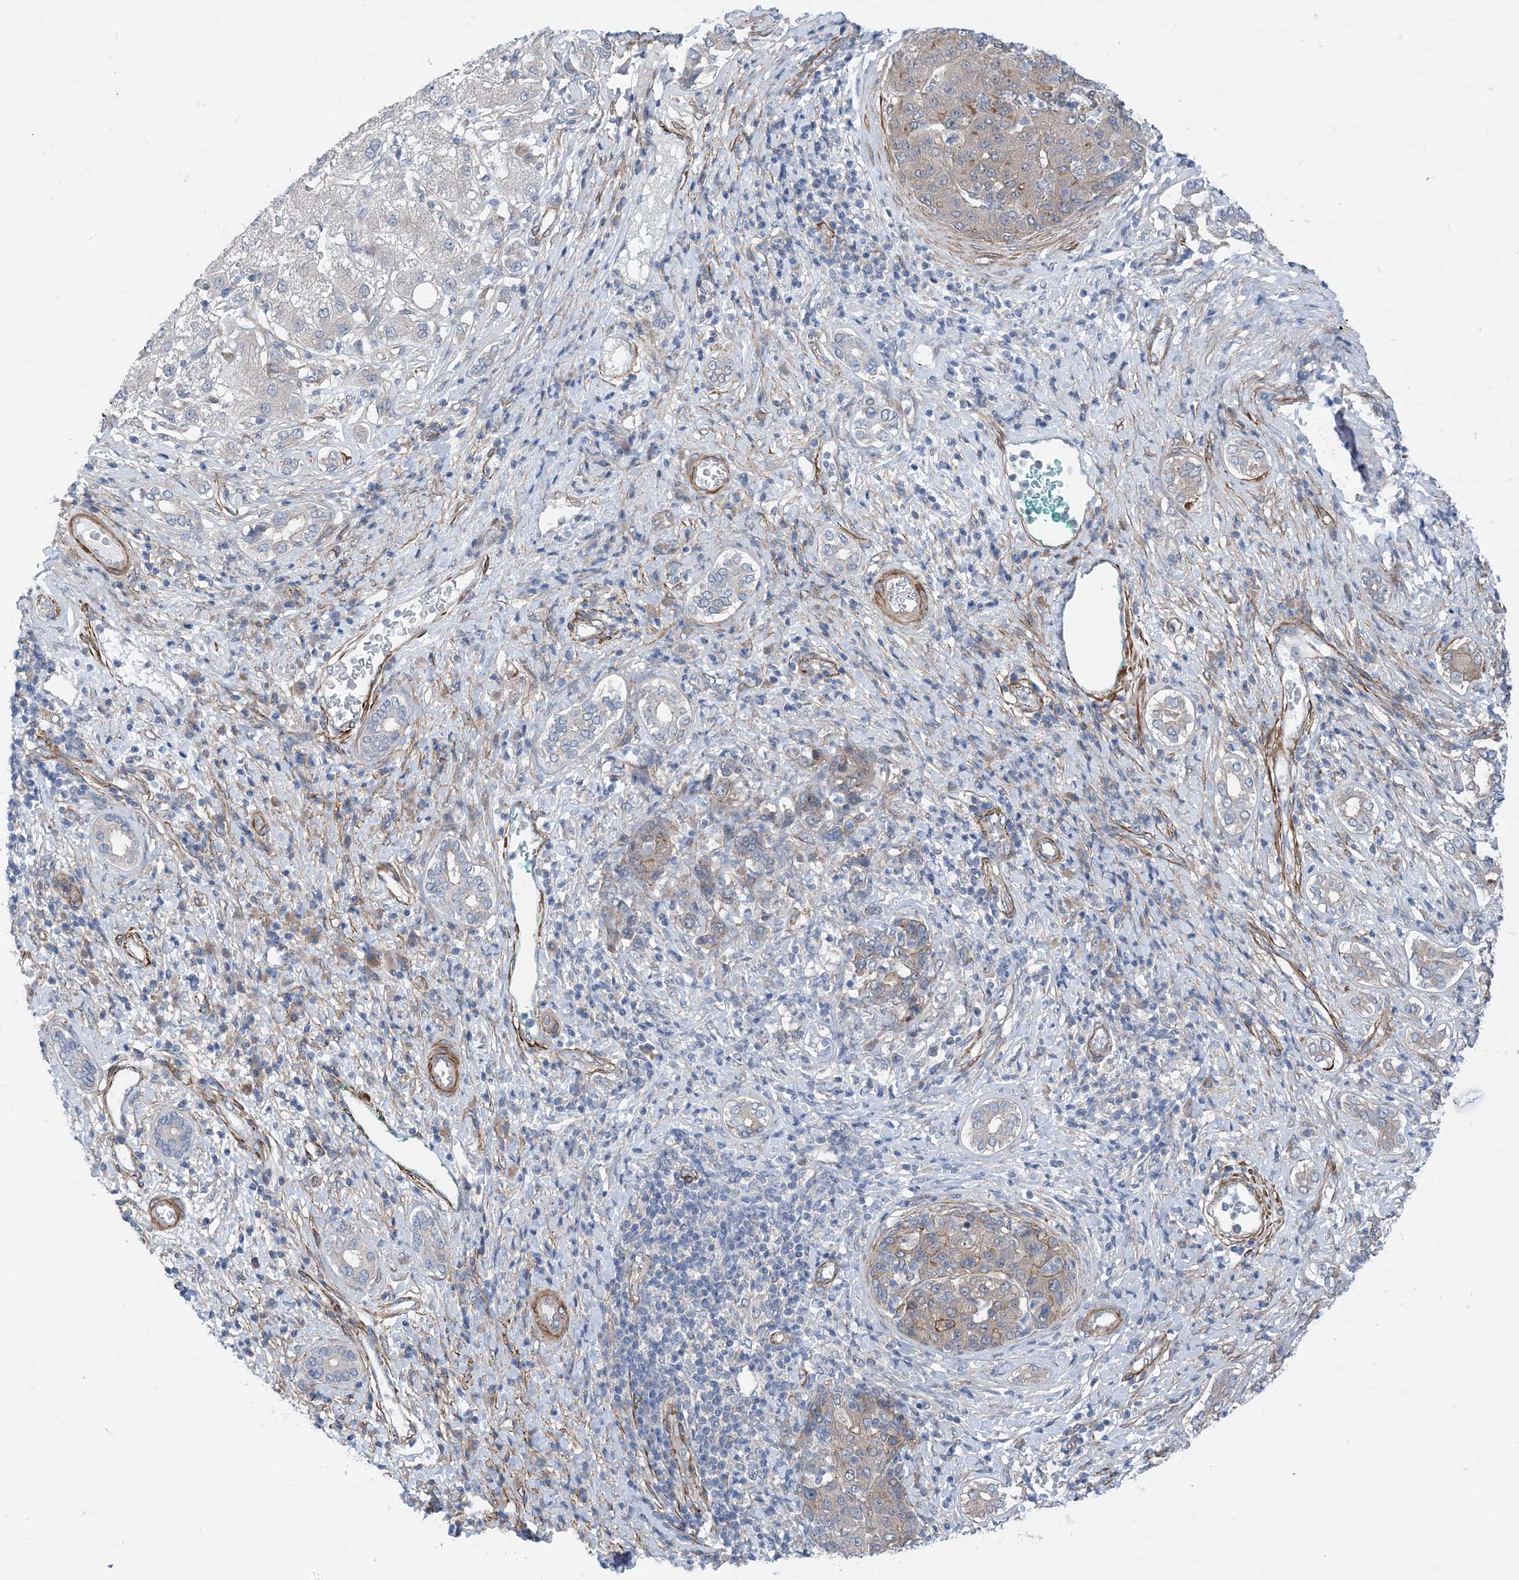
{"staining": {"intensity": "moderate", "quantity": "<25%", "location": "cytoplasmic/membranous"}, "tissue": "liver cancer", "cell_type": "Tumor cells", "image_type": "cancer", "snomed": [{"axis": "morphology", "description": "Carcinoma, Hepatocellular, NOS"}, {"axis": "topography", "description": "Liver"}], "caption": "Immunohistochemical staining of human hepatocellular carcinoma (liver) reveals low levels of moderate cytoplasmic/membranous staining in about <25% of tumor cells.", "gene": "PLEKHA3", "patient": {"sex": "male", "age": 65}}